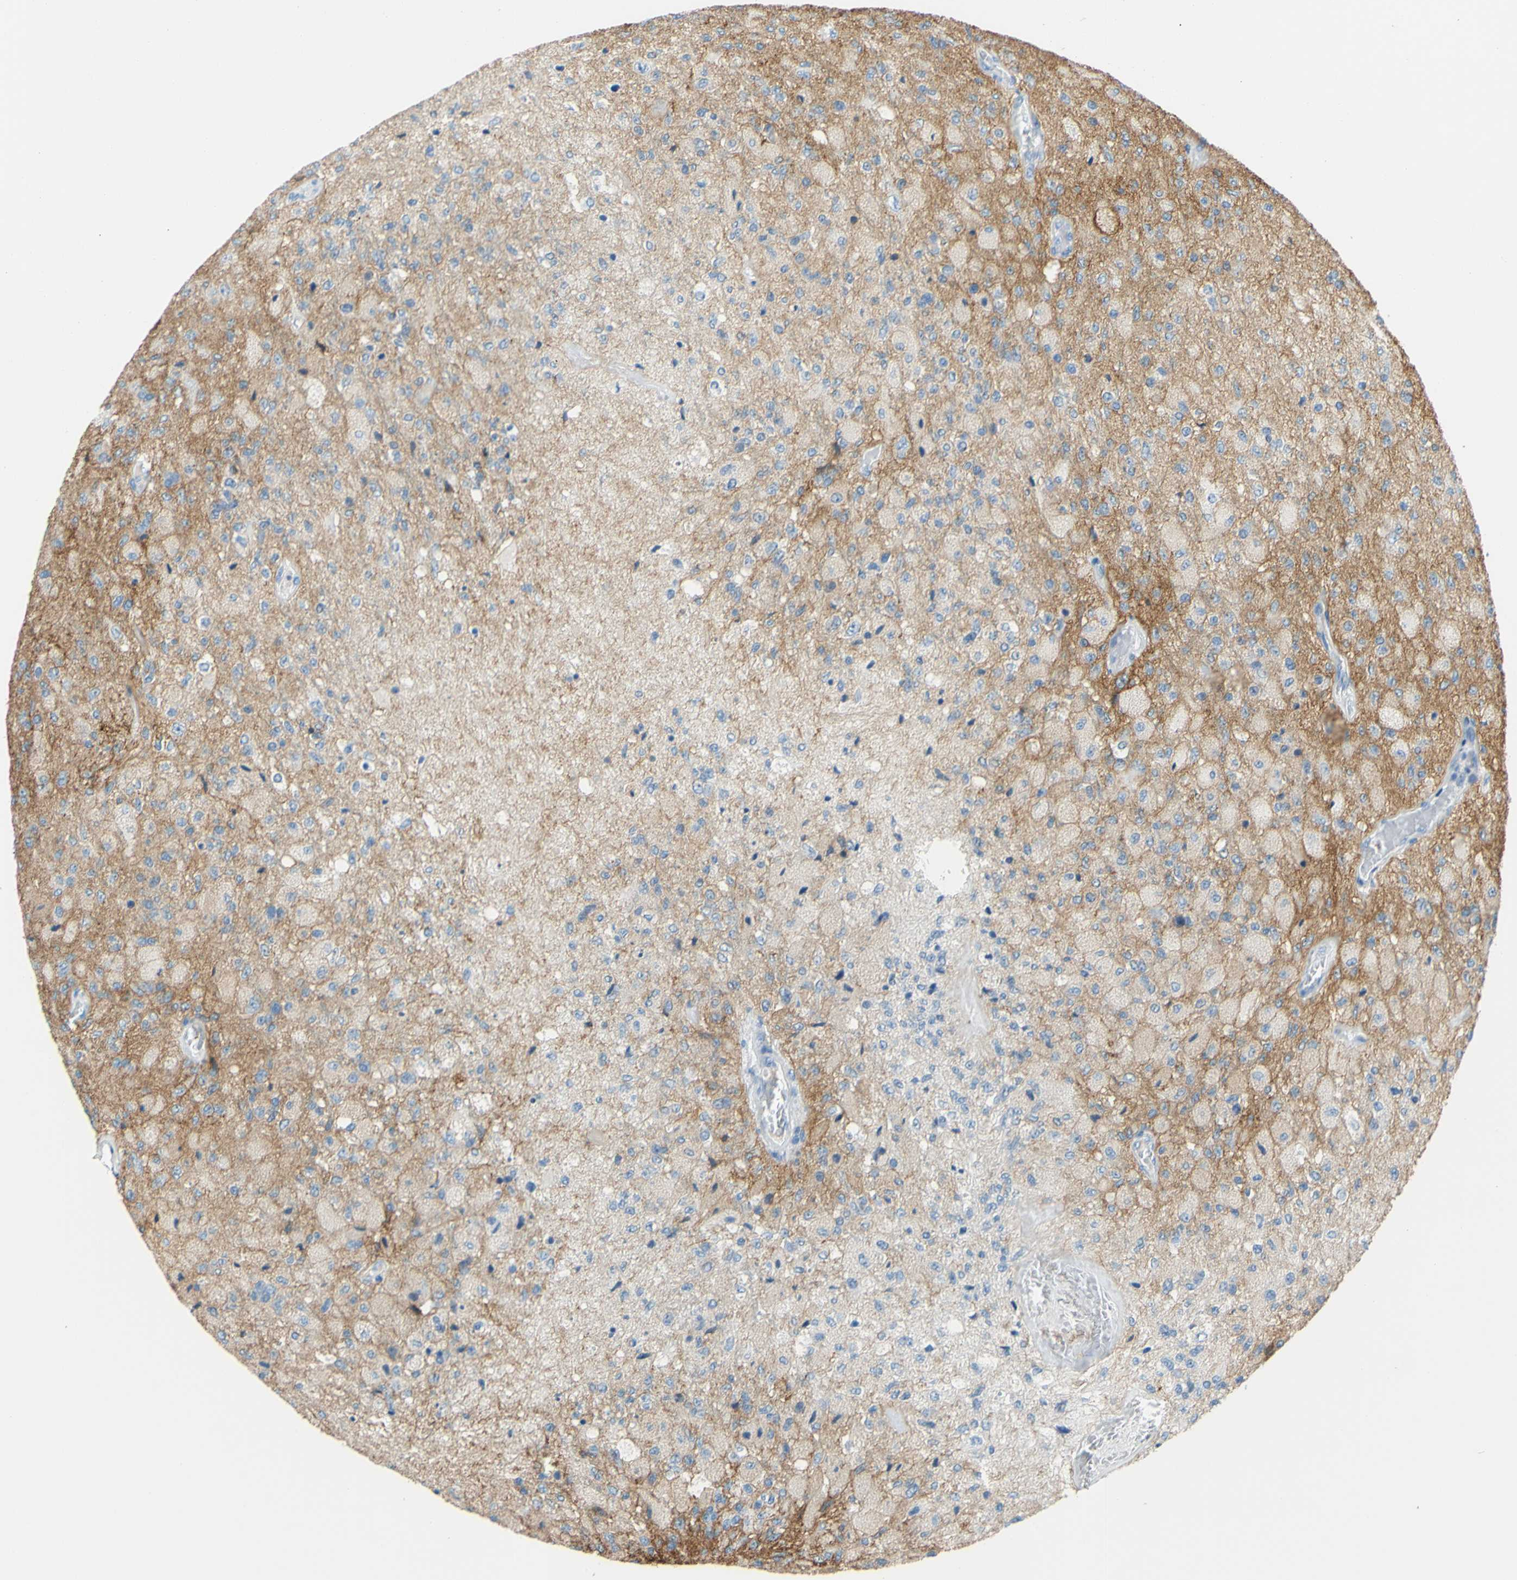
{"staining": {"intensity": "weak", "quantity": ">75%", "location": "cytoplasmic/membranous"}, "tissue": "glioma", "cell_type": "Tumor cells", "image_type": "cancer", "snomed": [{"axis": "morphology", "description": "Normal tissue, NOS"}, {"axis": "morphology", "description": "Glioma, malignant, High grade"}, {"axis": "topography", "description": "Cerebral cortex"}], "caption": "Immunohistochemistry (IHC) image of human glioma stained for a protein (brown), which displays low levels of weak cytoplasmic/membranous expression in approximately >75% of tumor cells.", "gene": "SLC1A2", "patient": {"sex": "male", "age": 77}}